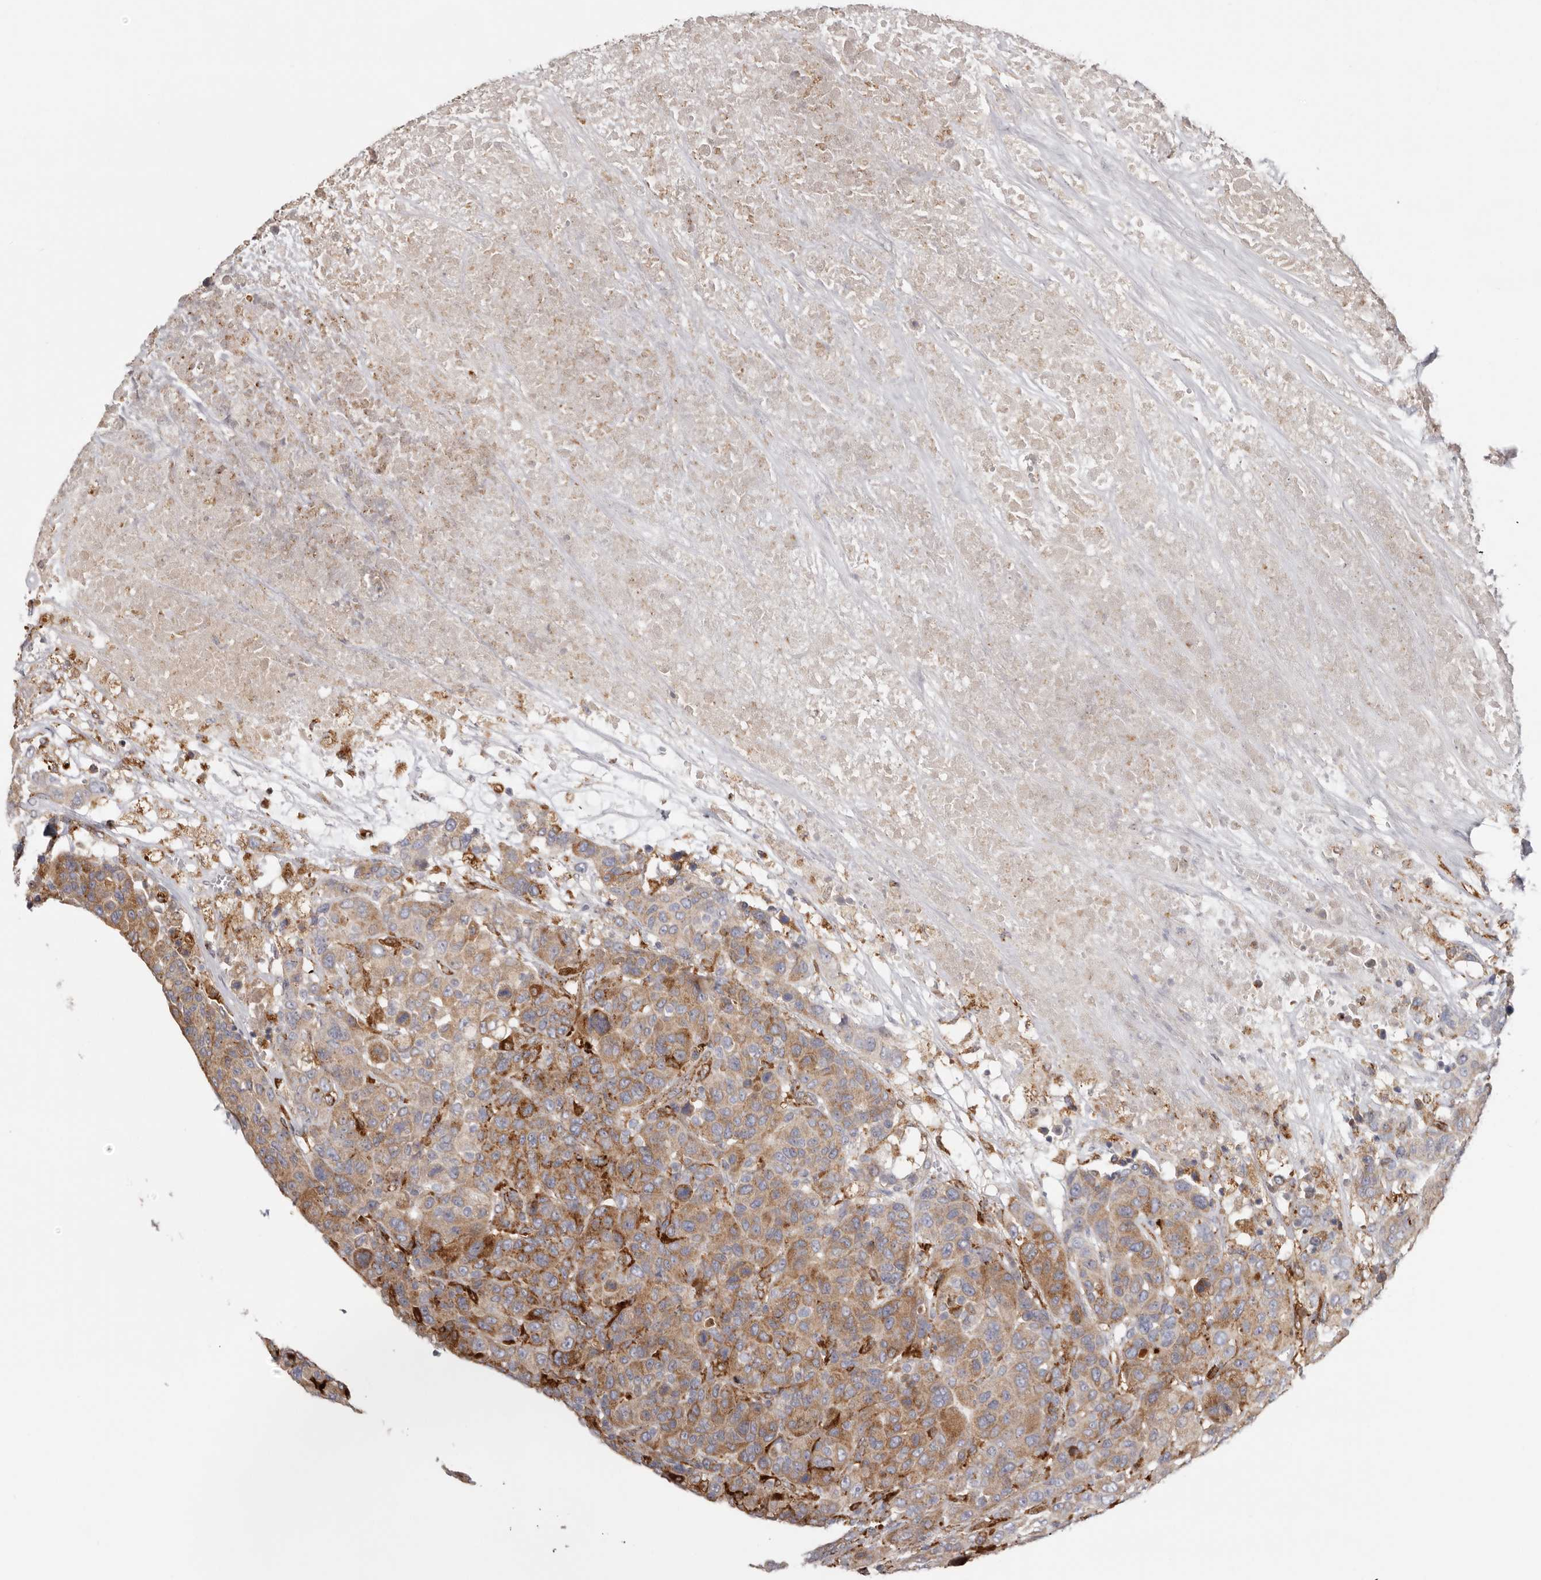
{"staining": {"intensity": "moderate", "quantity": ">75%", "location": "cytoplasmic/membranous"}, "tissue": "breast cancer", "cell_type": "Tumor cells", "image_type": "cancer", "snomed": [{"axis": "morphology", "description": "Duct carcinoma"}, {"axis": "topography", "description": "Breast"}], "caption": "Breast invasive ductal carcinoma was stained to show a protein in brown. There is medium levels of moderate cytoplasmic/membranous expression in about >75% of tumor cells.", "gene": "GRN", "patient": {"sex": "female", "age": 37}}